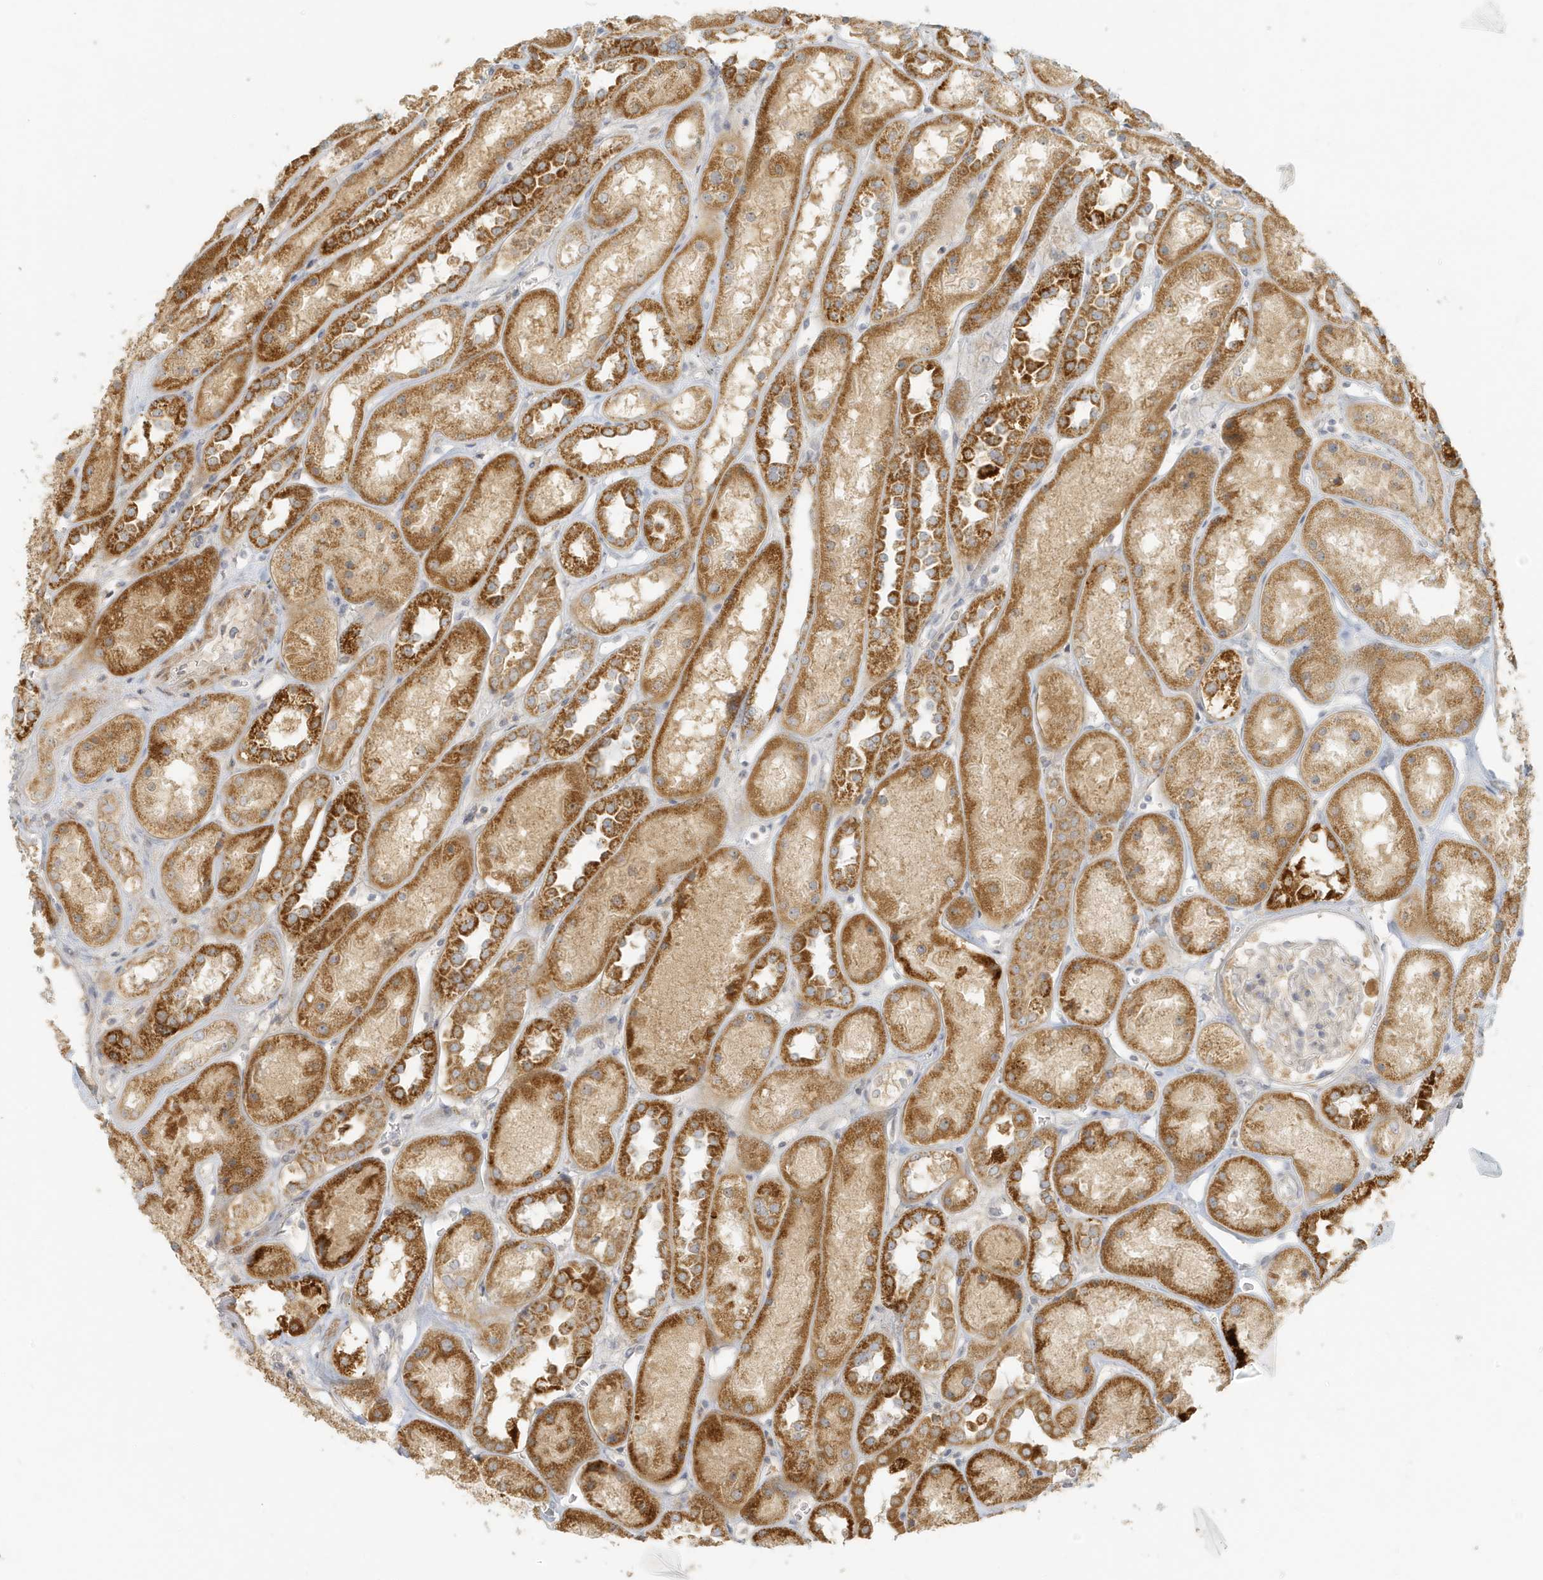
{"staining": {"intensity": "weak", "quantity": "<25%", "location": "cytoplasmic/membranous"}, "tissue": "kidney", "cell_type": "Cells in glomeruli", "image_type": "normal", "snomed": [{"axis": "morphology", "description": "Normal tissue, NOS"}, {"axis": "topography", "description": "Kidney"}], "caption": "Micrograph shows no protein positivity in cells in glomeruli of unremarkable kidney.", "gene": "MCOLN1", "patient": {"sex": "male", "age": 70}}